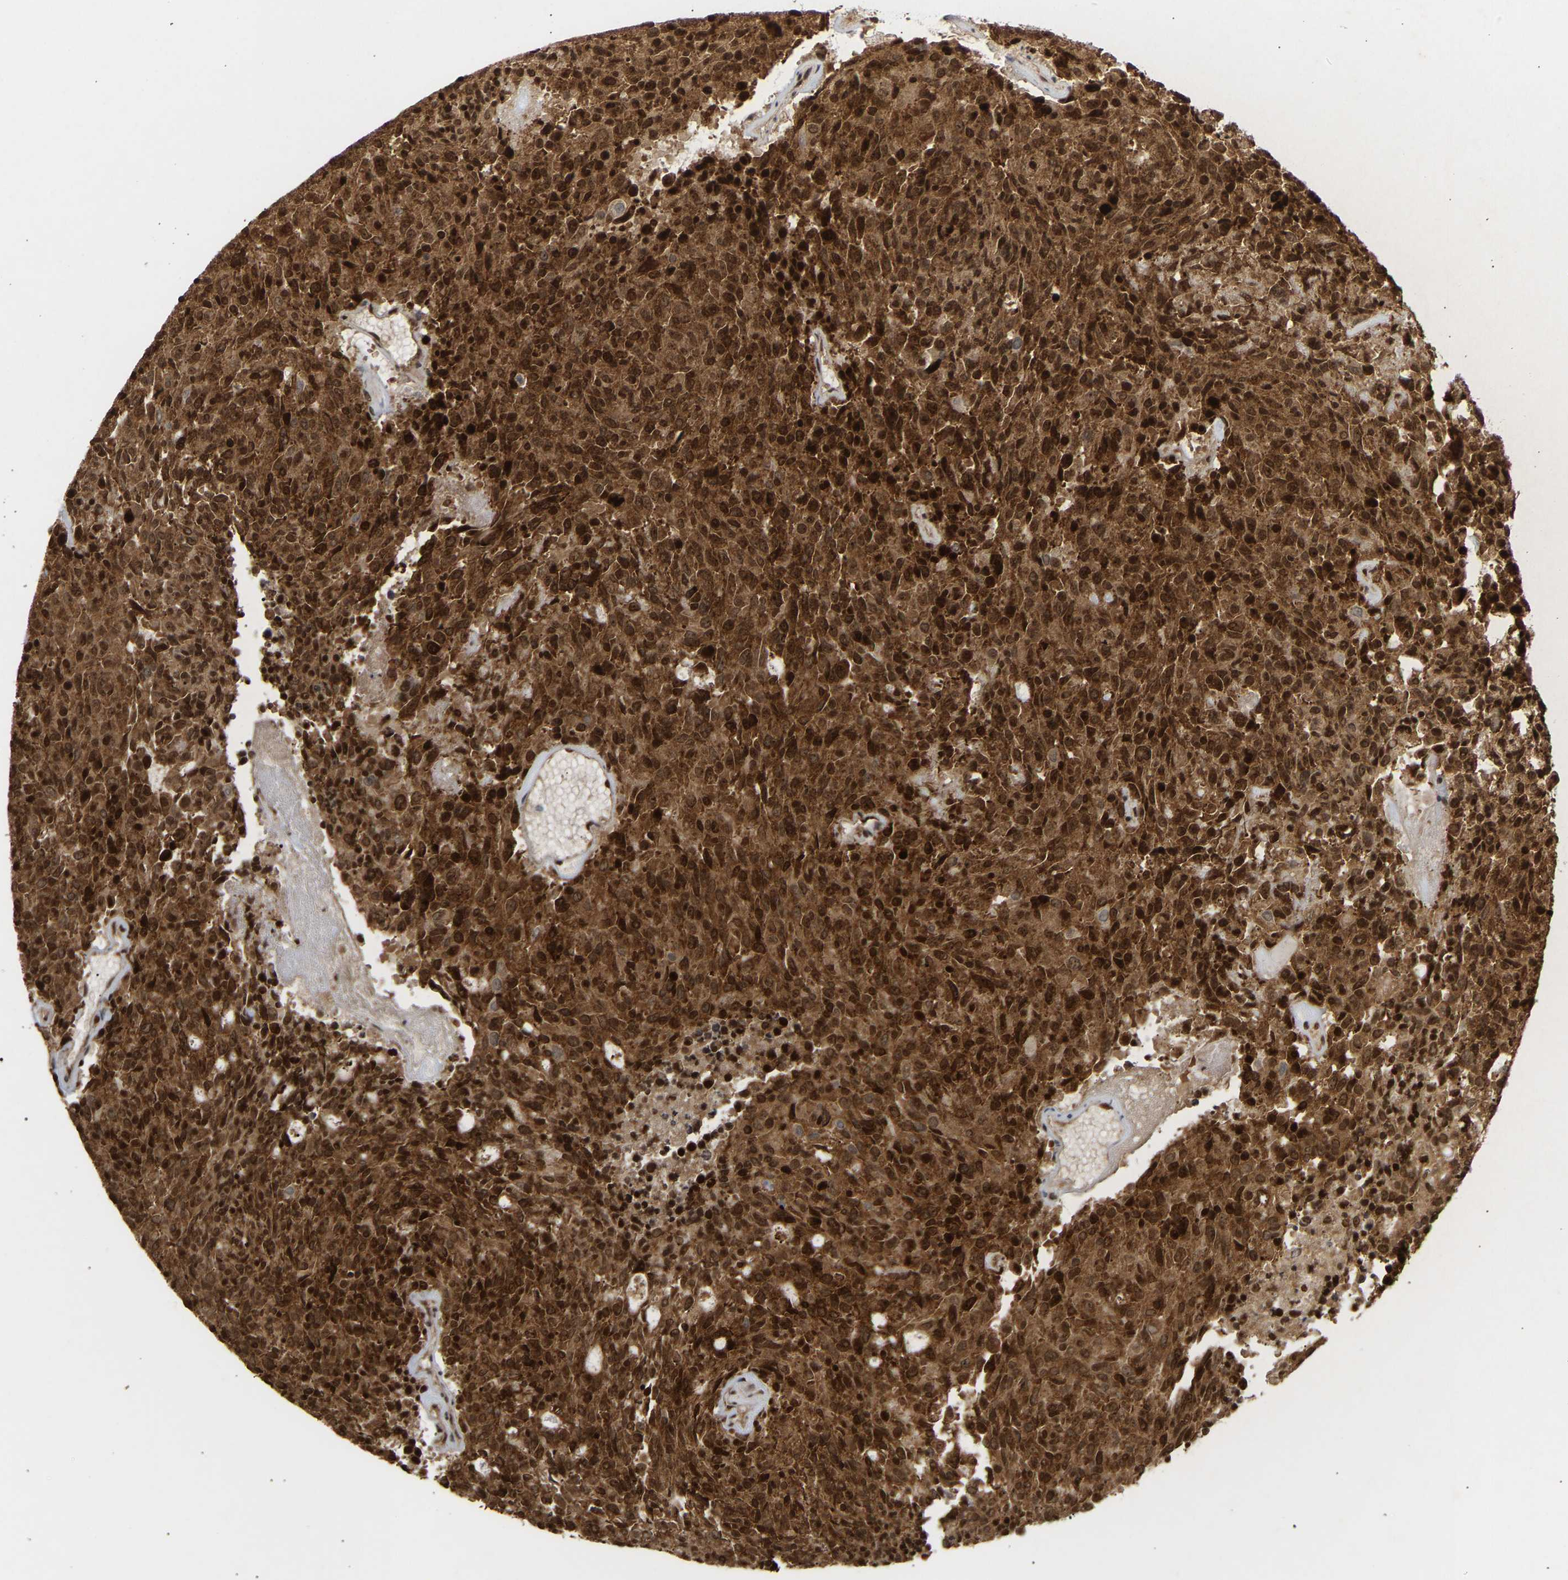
{"staining": {"intensity": "strong", "quantity": ">75%", "location": "cytoplasmic/membranous,nuclear"}, "tissue": "carcinoid", "cell_type": "Tumor cells", "image_type": "cancer", "snomed": [{"axis": "morphology", "description": "Carcinoid, malignant, NOS"}, {"axis": "topography", "description": "Pancreas"}], "caption": "High-power microscopy captured an immunohistochemistry (IHC) photomicrograph of malignant carcinoid, revealing strong cytoplasmic/membranous and nuclear expression in about >75% of tumor cells. (DAB (3,3'-diaminobenzidine) IHC with brightfield microscopy, high magnification).", "gene": "ALYREF", "patient": {"sex": "female", "age": 54}}